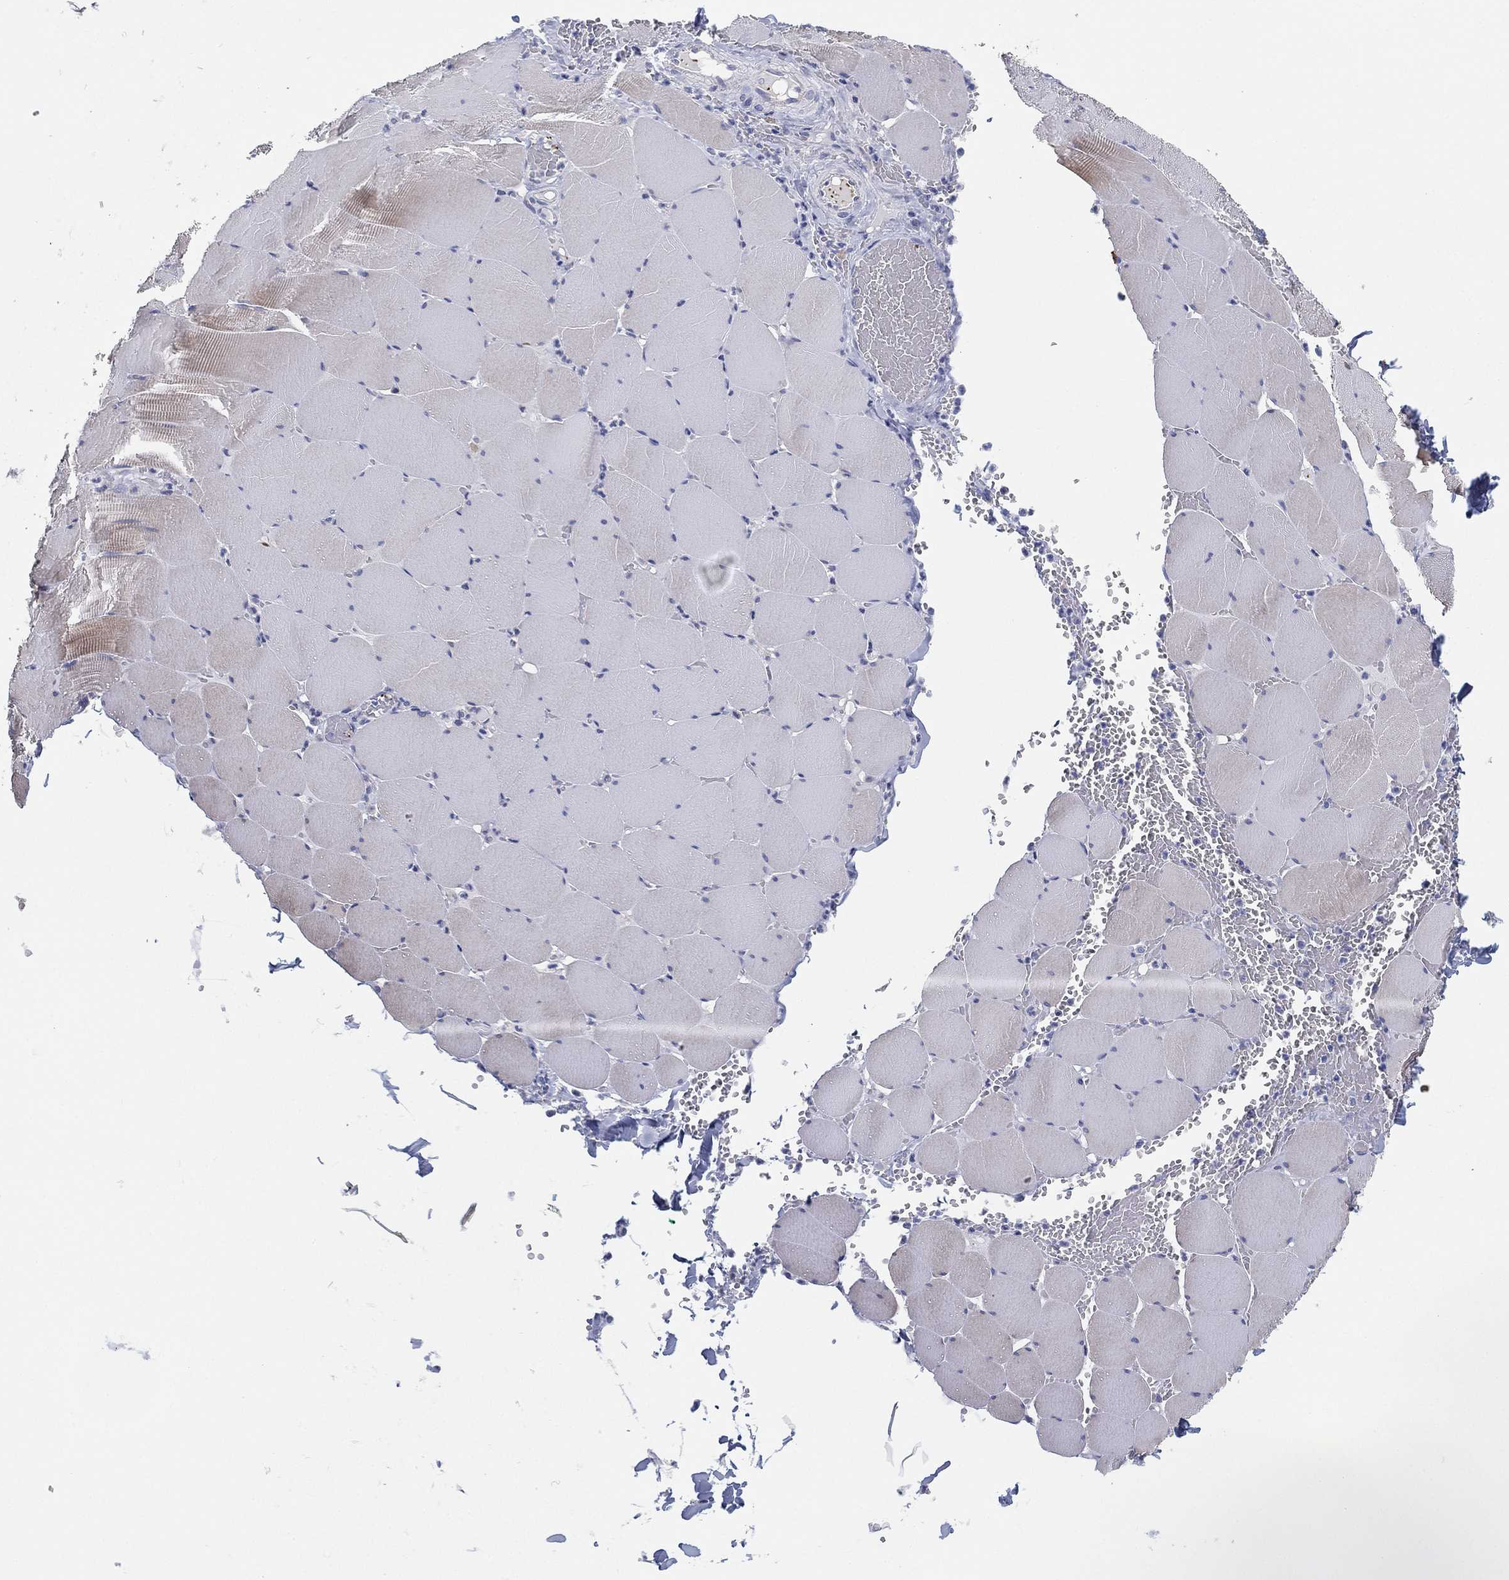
{"staining": {"intensity": "negative", "quantity": "none", "location": "none"}, "tissue": "skeletal muscle", "cell_type": "Myocytes", "image_type": "normal", "snomed": [{"axis": "morphology", "description": "Normal tissue, NOS"}, {"axis": "morphology", "description": "Malignant melanoma, Metastatic site"}, {"axis": "topography", "description": "Skeletal muscle"}], "caption": "Human skeletal muscle stained for a protein using IHC reveals no expression in myocytes.", "gene": "TMEM40", "patient": {"sex": "male", "age": 50}}